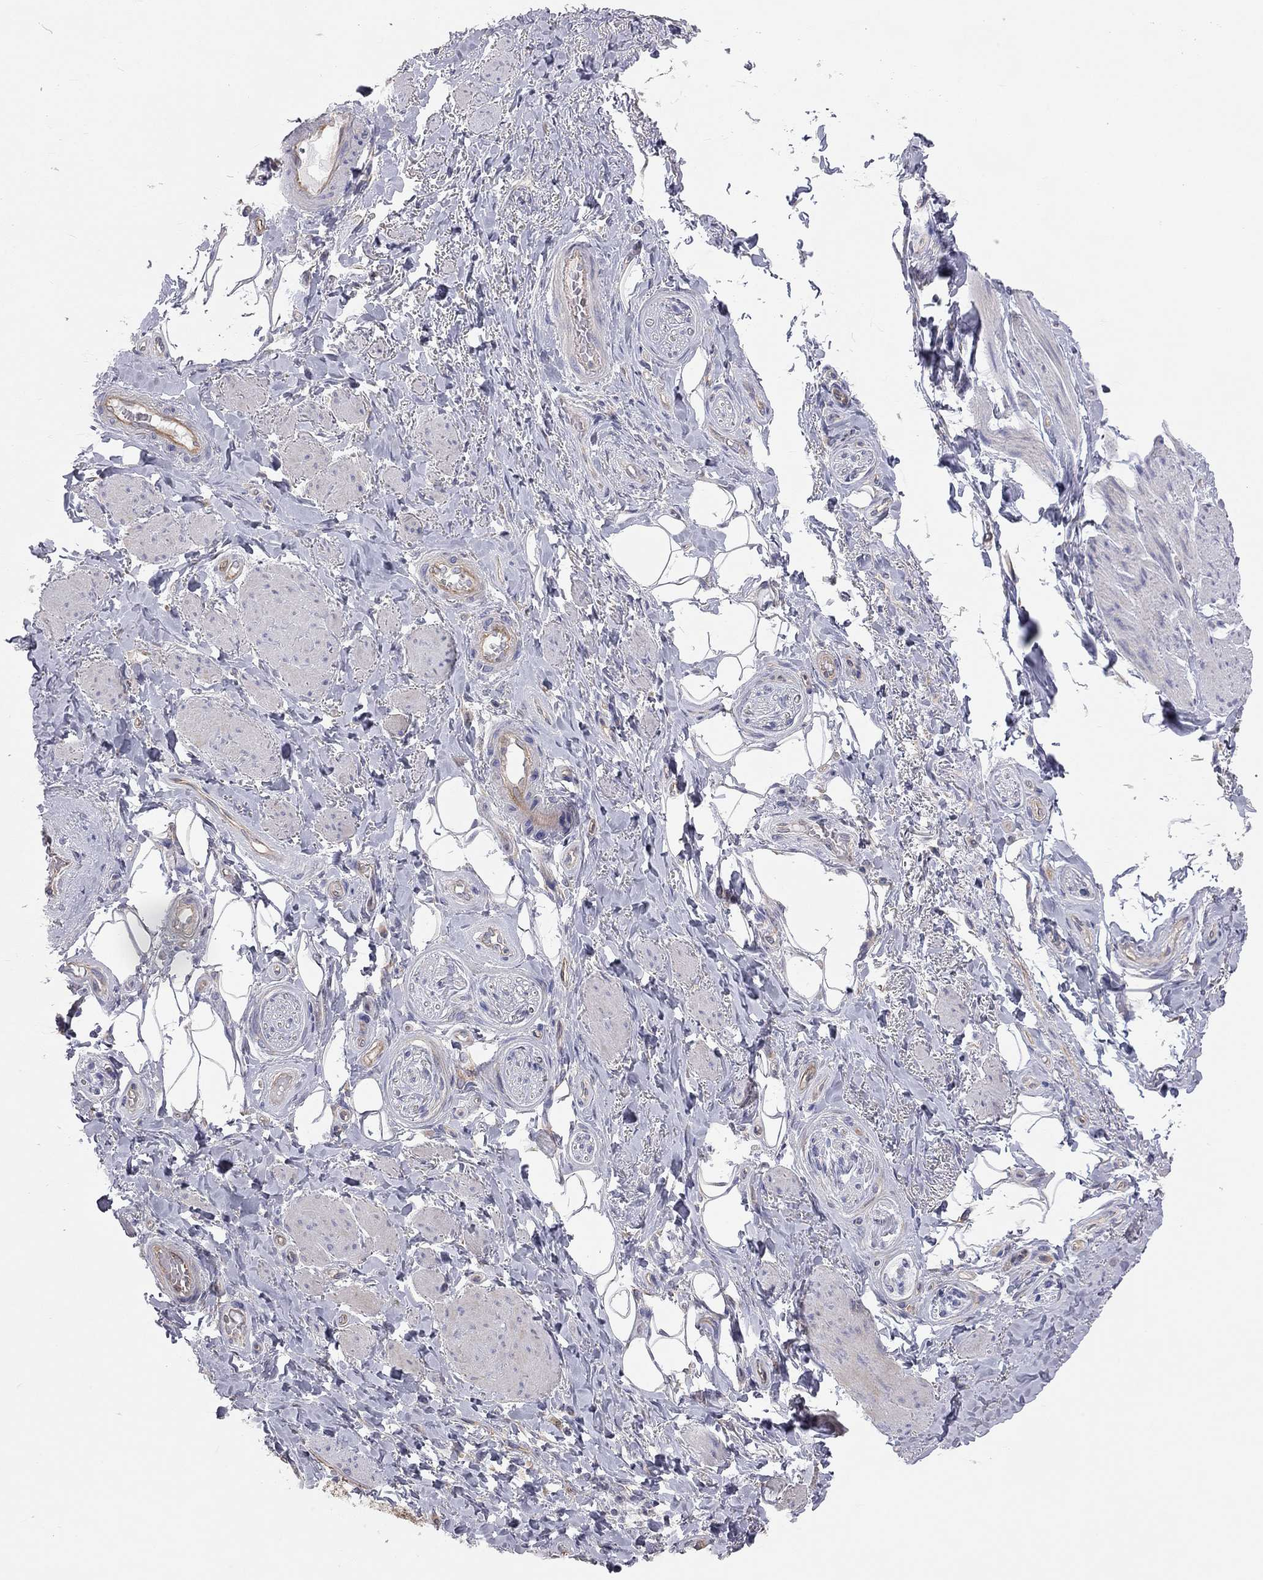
{"staining": {"intensity": "negative", "quantity": "none", "location": "none"}, "tissue": "adipose tissue", "cell_type": "Adipocytes", "image_type": "normal", "snomed": [{"axis": "morphology", "description": "Normal tissue, NOS"}, {"axis": "topography", "description": "Skeletal muscle"}, {"axis": "topography", "description": "Anal"}, {"axis": "topography", "description": "Peripheral nerve tissue"}], "caption": "There is no significant staining in adipocytes of adipose tissue. (DAB (3,3'-diaminobenzidine) IHC visualized using brightfield microscopy, high magnification).", "gene": "GPRC5B", "patient": {"sex": "male", "age": 53}}